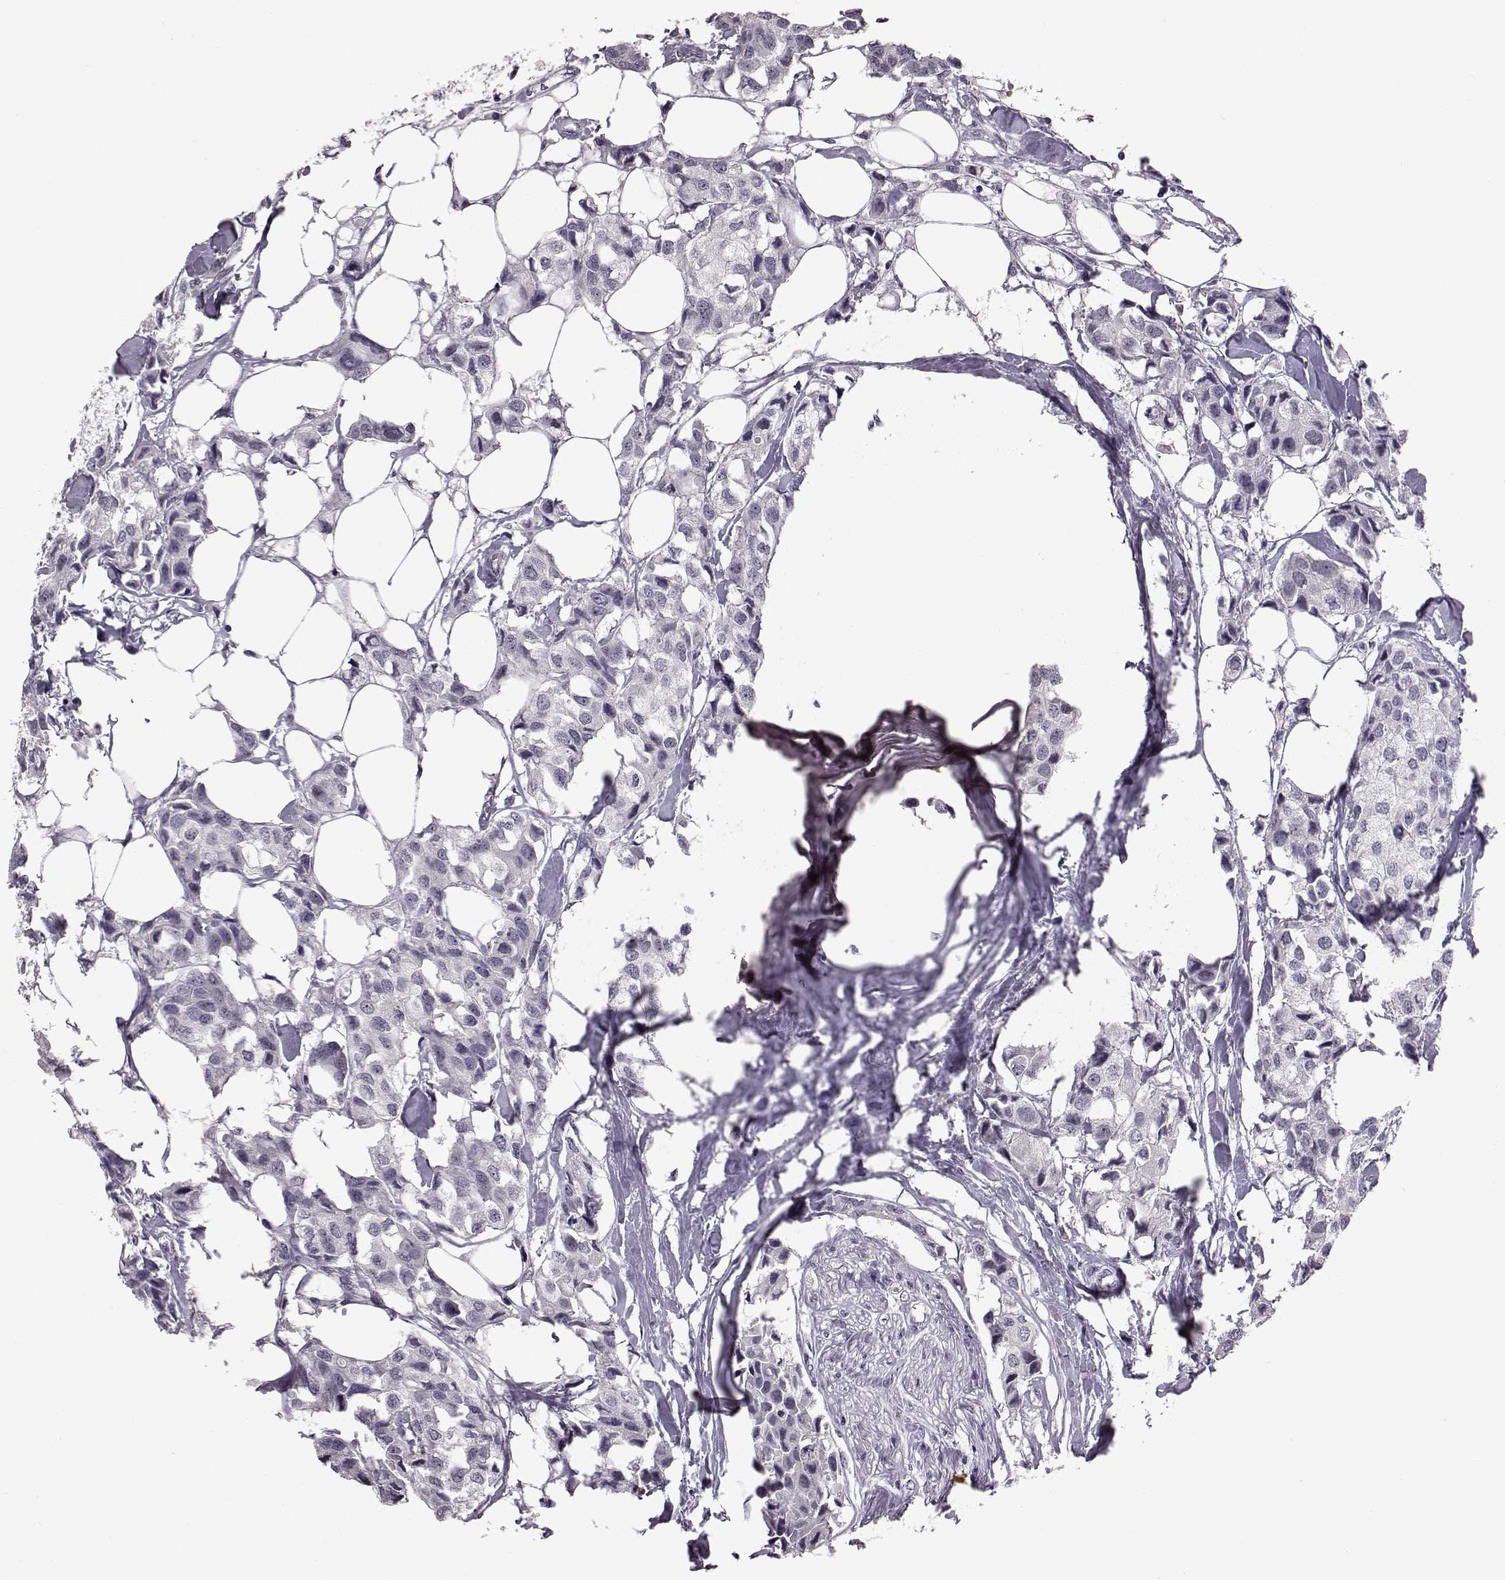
{"staining": {"intensity": "negative", "quantity": "none", "location": "none"}, "tissue": "breast cancer", "cell_type": "Tumor cells", "image_type": "cancer", "snomed": [{"axis": "morphology", "description": "Duct carcinoma"}, {"axis": "topography", "description": "Breast"}], "caption": "Immunohistochemistry (IHC) image of human breast cancer (infiltrating ductal carcinoma) stained for a protein (brown), which exhibits no positivity in tumor cells. Nuclei are stained in blue.", "gene": "C10orf62", "patient": {"sex": "female", "age": 80}}